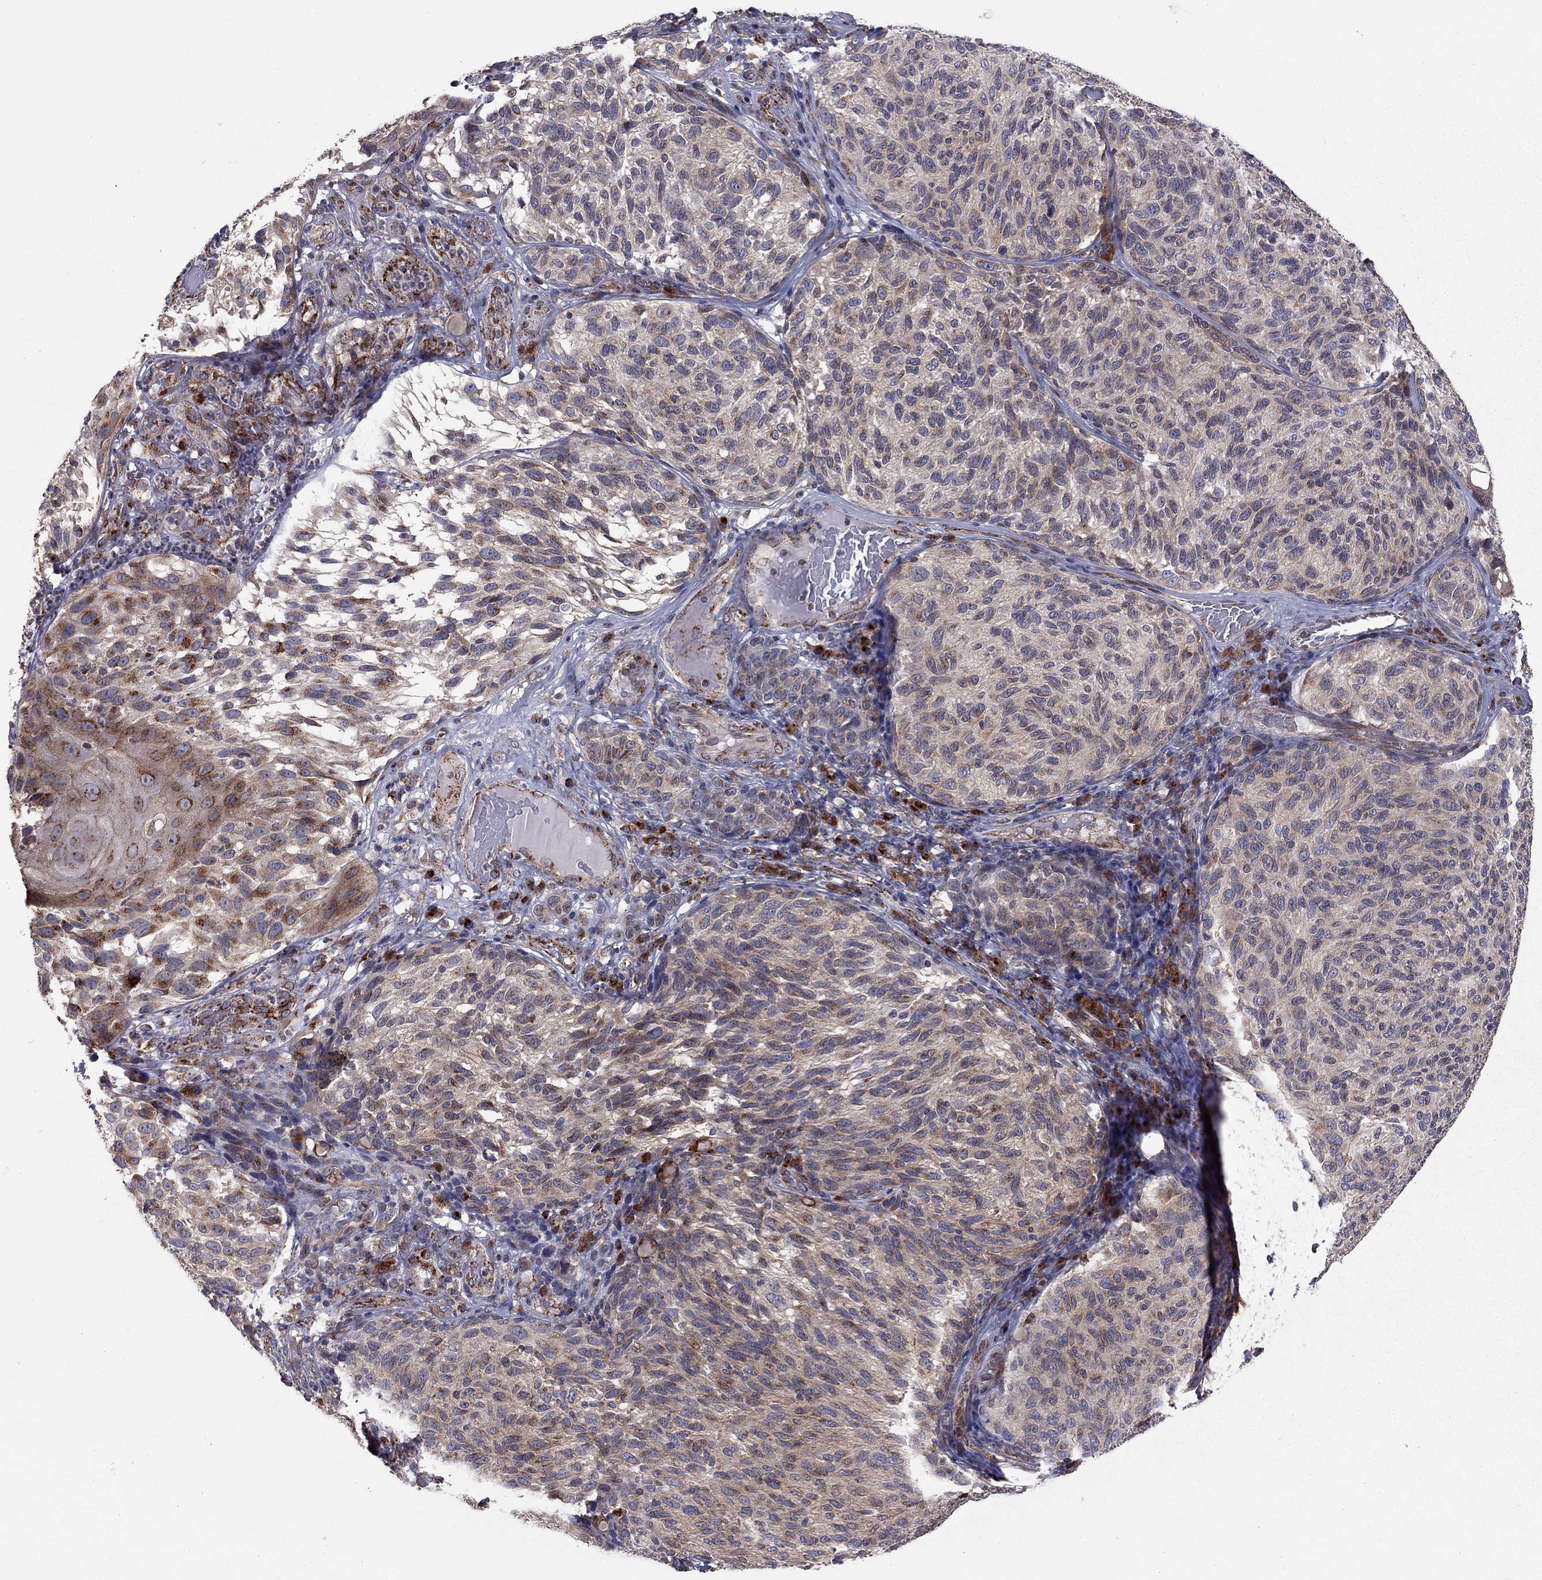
{"staining": {"intensity": "weak", "quantity": "<25%", "location": "cytoplasmic/membranous"}, "tissue": "melanoma", "cell_type": "Tumor cells", "image_type": "cancer", "snomed": [{"axis": "morphology", "description": "Malignant melanoma, NOS"}, {"axis": "topography", "description": "Skin"}], "caption": "DAB (3,3'-diaminobenzidine) immunohistochemical staining of melanoma shows no significant positivity in tumor cells. (DAB (3,3'-diaminobenzidine) IHC, high magnification).", "gene": "YIF1A", "patient": {"sex": "female", "age": 73}}